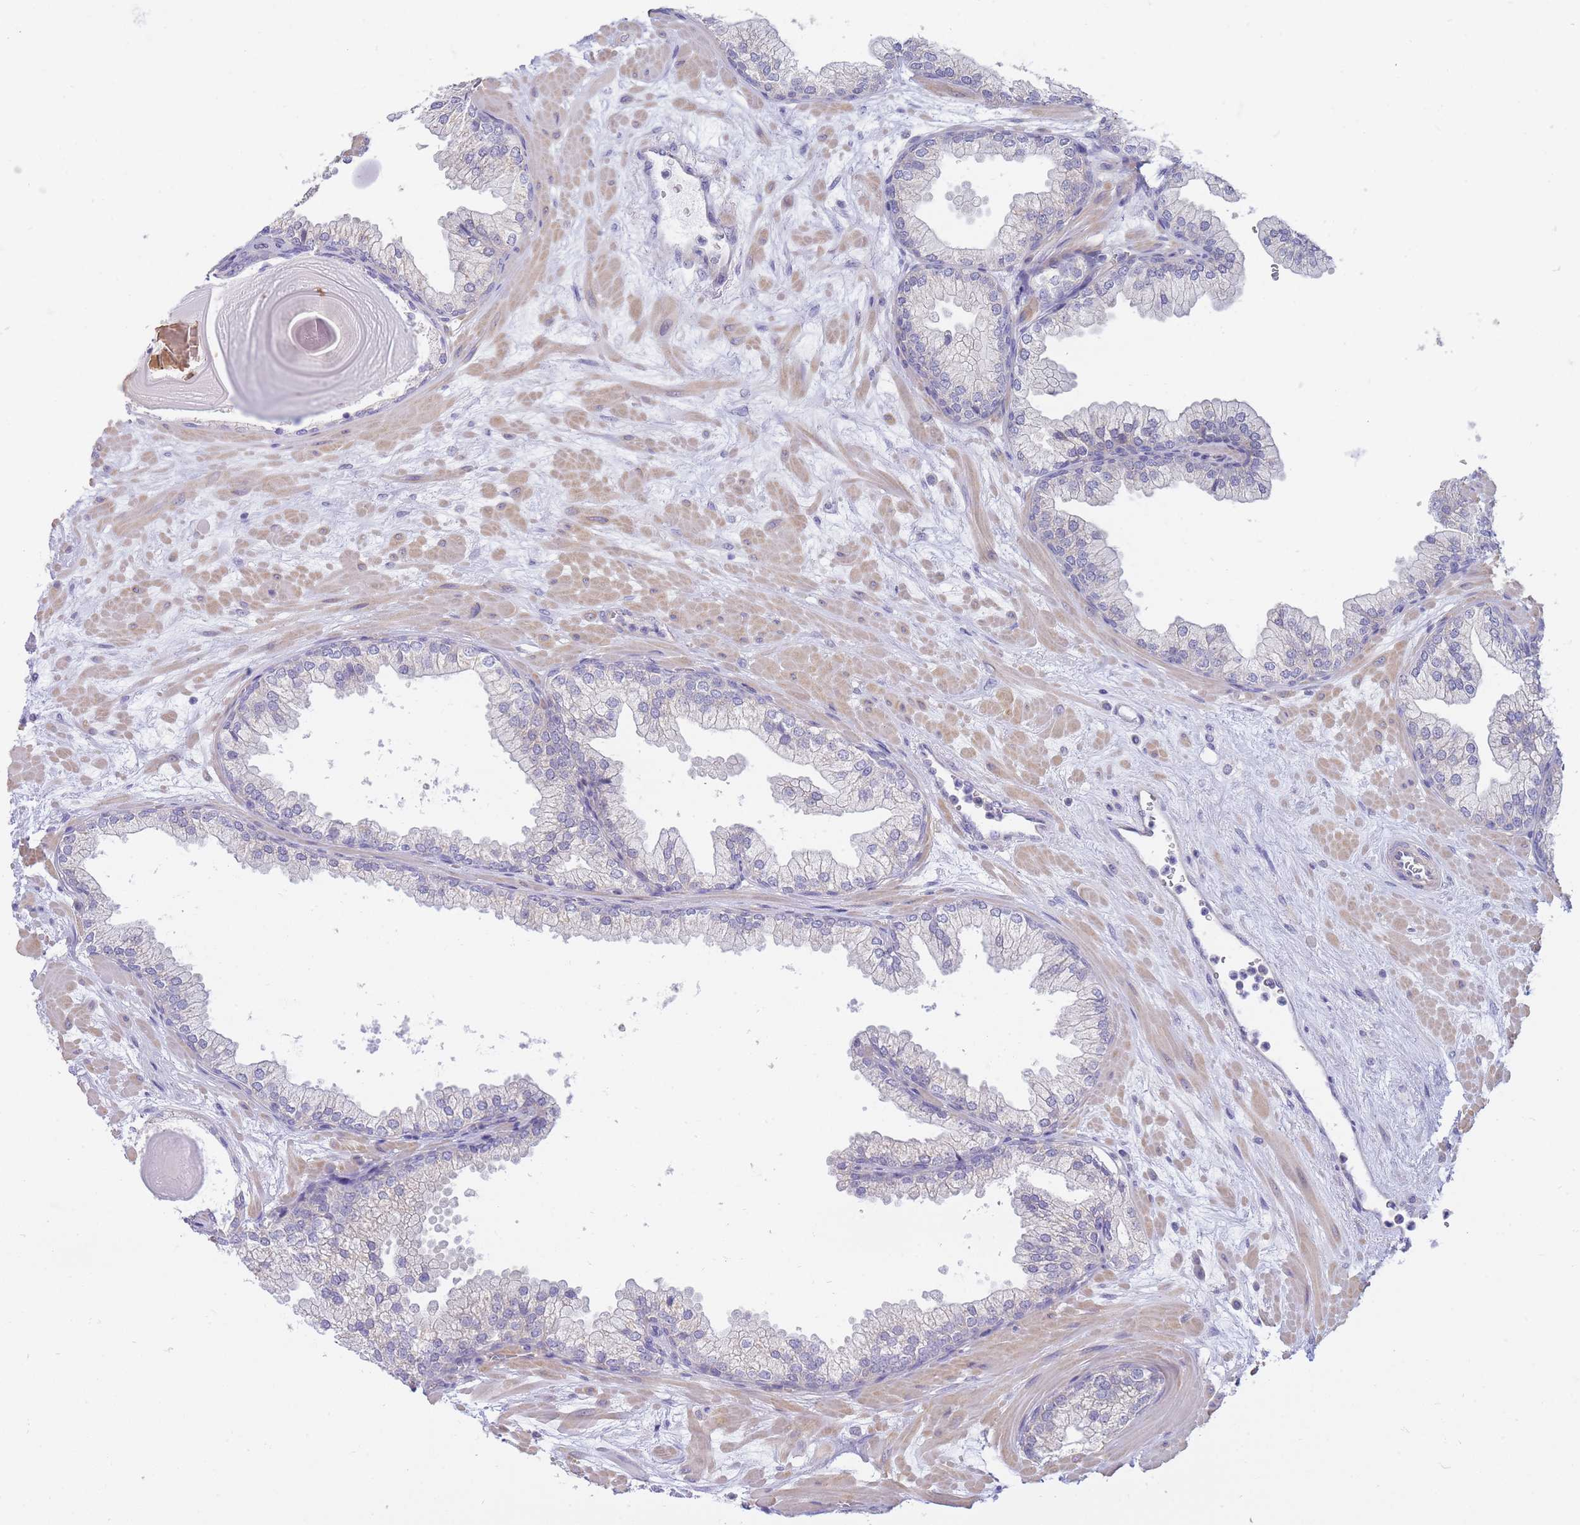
{"staining": {"intensity": "negative", "quantity": "none", "location": "none"}, "tissue": "prostate", "cell_type": "Glandular cells", "image_type": "normal", "snomed": [{"axis": "morphology", "description": "Normal tissue, NOS"}, {"axis": "topography", "description": "Prostate"}], "caption": "Histopathology image shows no protein expression in glandular cells of normal prostate.", "gene": "SUGT1", "patient": {"sex": "male", "age": 61}}